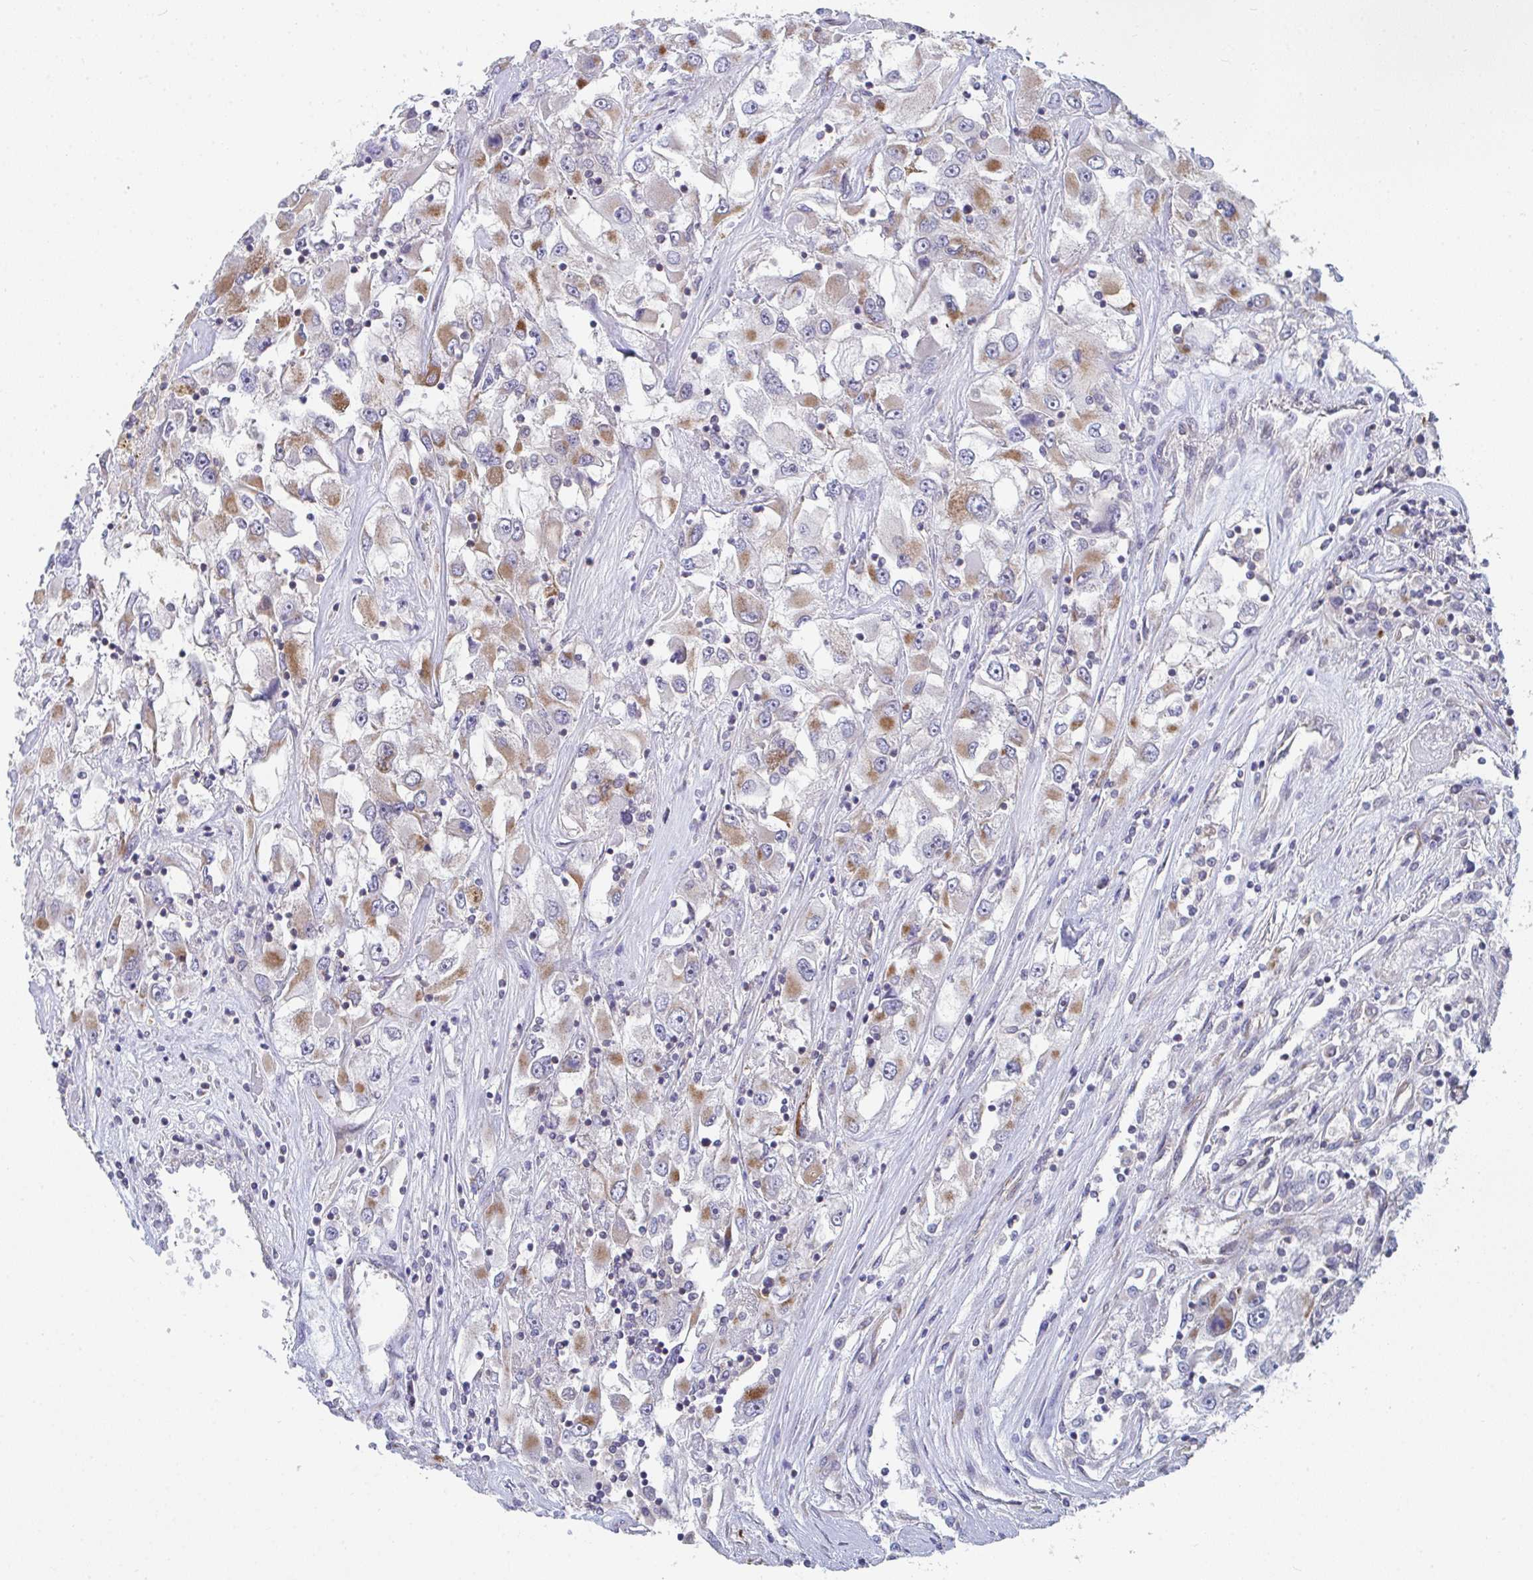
{"staining": {"intensity": "moderate", "quantity": ">75%", "location": "cytoplasmic/membranous"}, "tissue": "renal cancer", "cell_type": "Tumor cells", "image_type": "cancer", "snomed": [{"axis": "morphology", "description": "Adenocarcinoma, NOS"}, {"axis": "topography", "description": "Kidney"}], "caption": "Approximately >75% of tumor cells in human adenocarcinoma (renal) demonstrate moderate cytoplasmic/membranous protein expression as visualized by brown immunohistochemical staining.", "gene": "EIF1AD", "patient": {"sex": "female", "age": 52}}